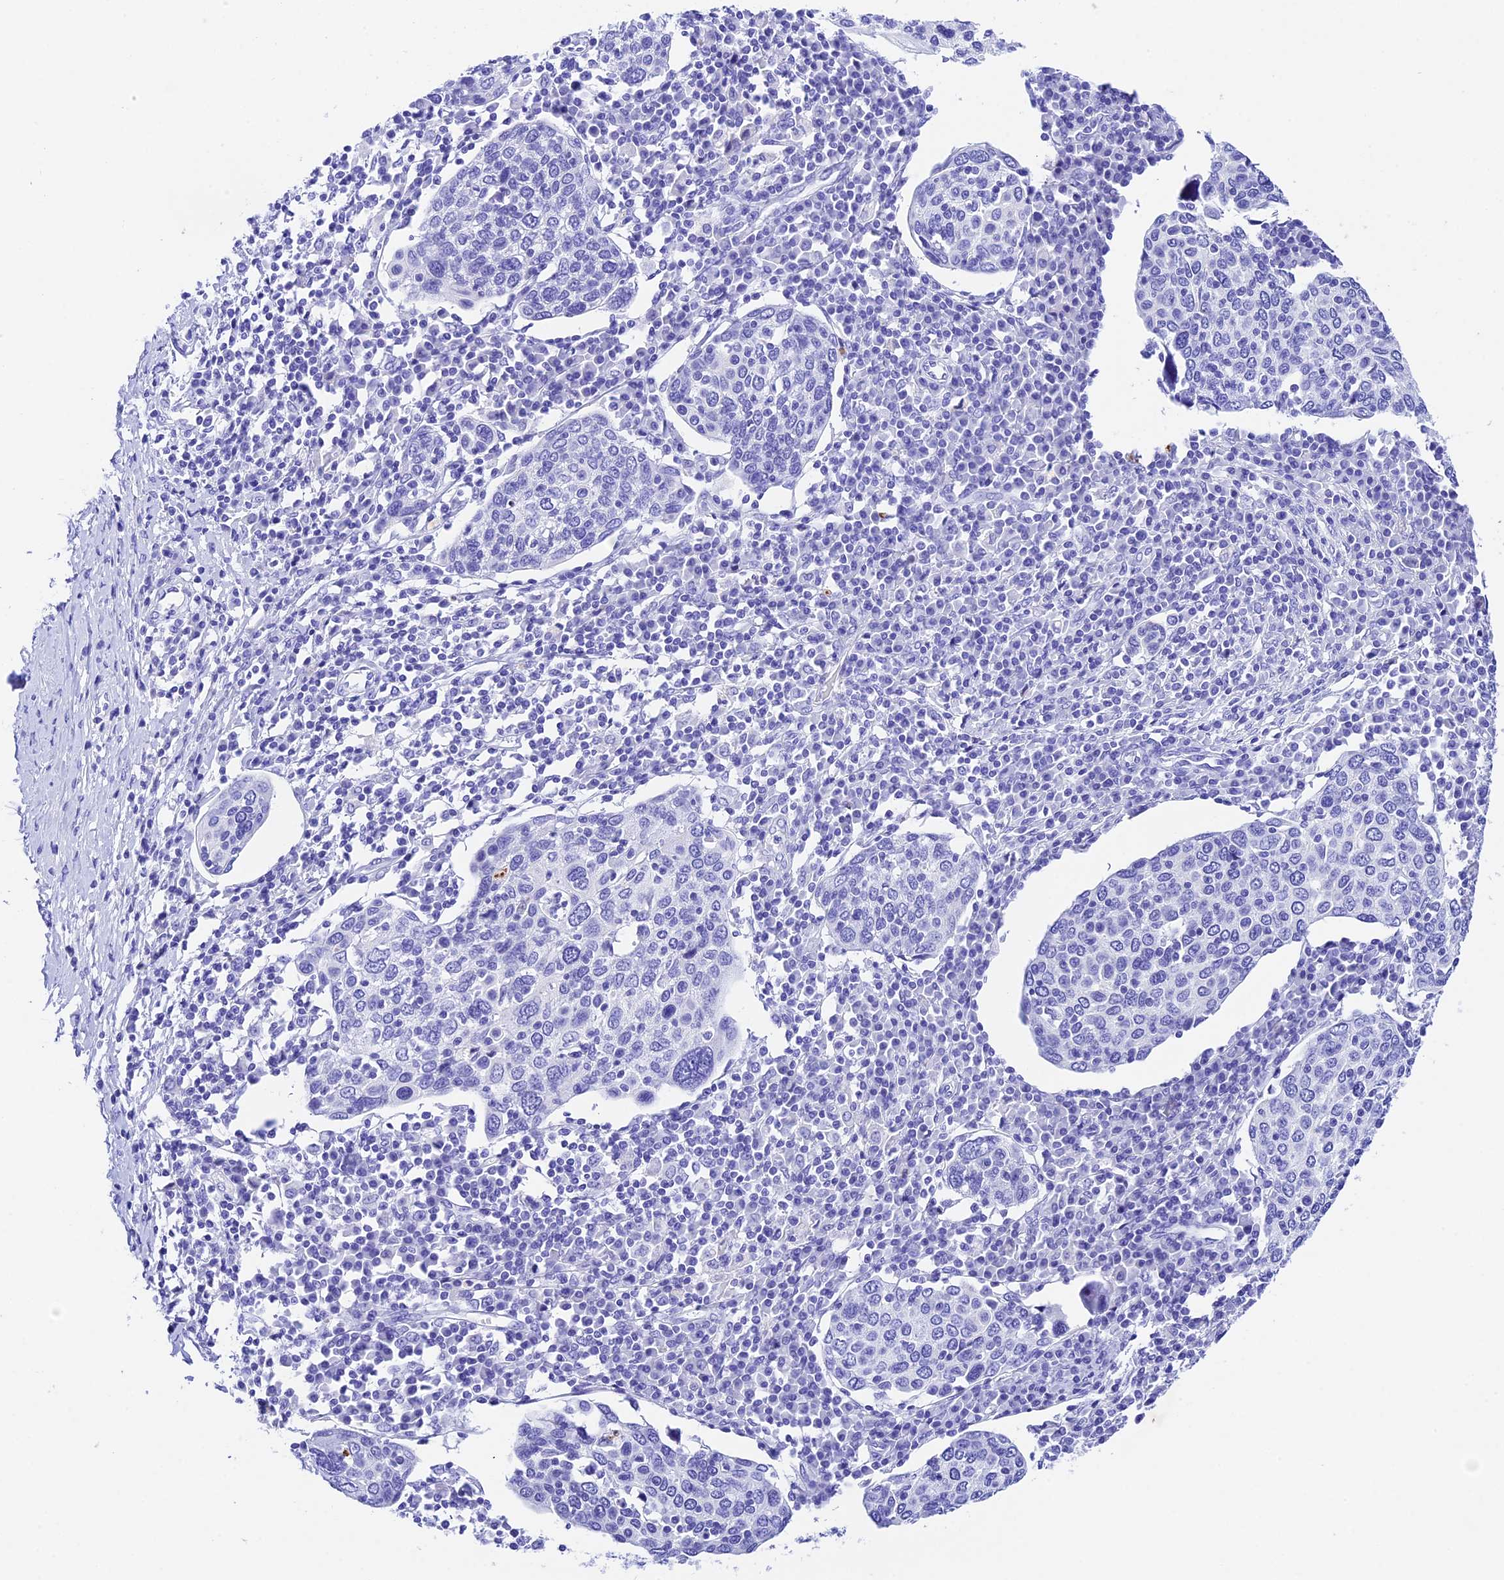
{"staining": {"intensity": "negative", "quantity": "none", "location": "none"}, "tissue": "cervical cancer", "cell_type": "Tumor cells", "image_type": "cancer", "snomed": [{"axis": "morphology", "description": "Squamous cell carcinoma, NOS"}, {"axis": "topography", "description": "Cervix"}], "caption": "Immunohistochemical staining of human cervical cancer (squamous cell carcinoma) shows no significant staining in tumor cells. Nuclei are stained in blue.", "gene": "PSG11", "patient": {"sex": "female", "age": 40}}